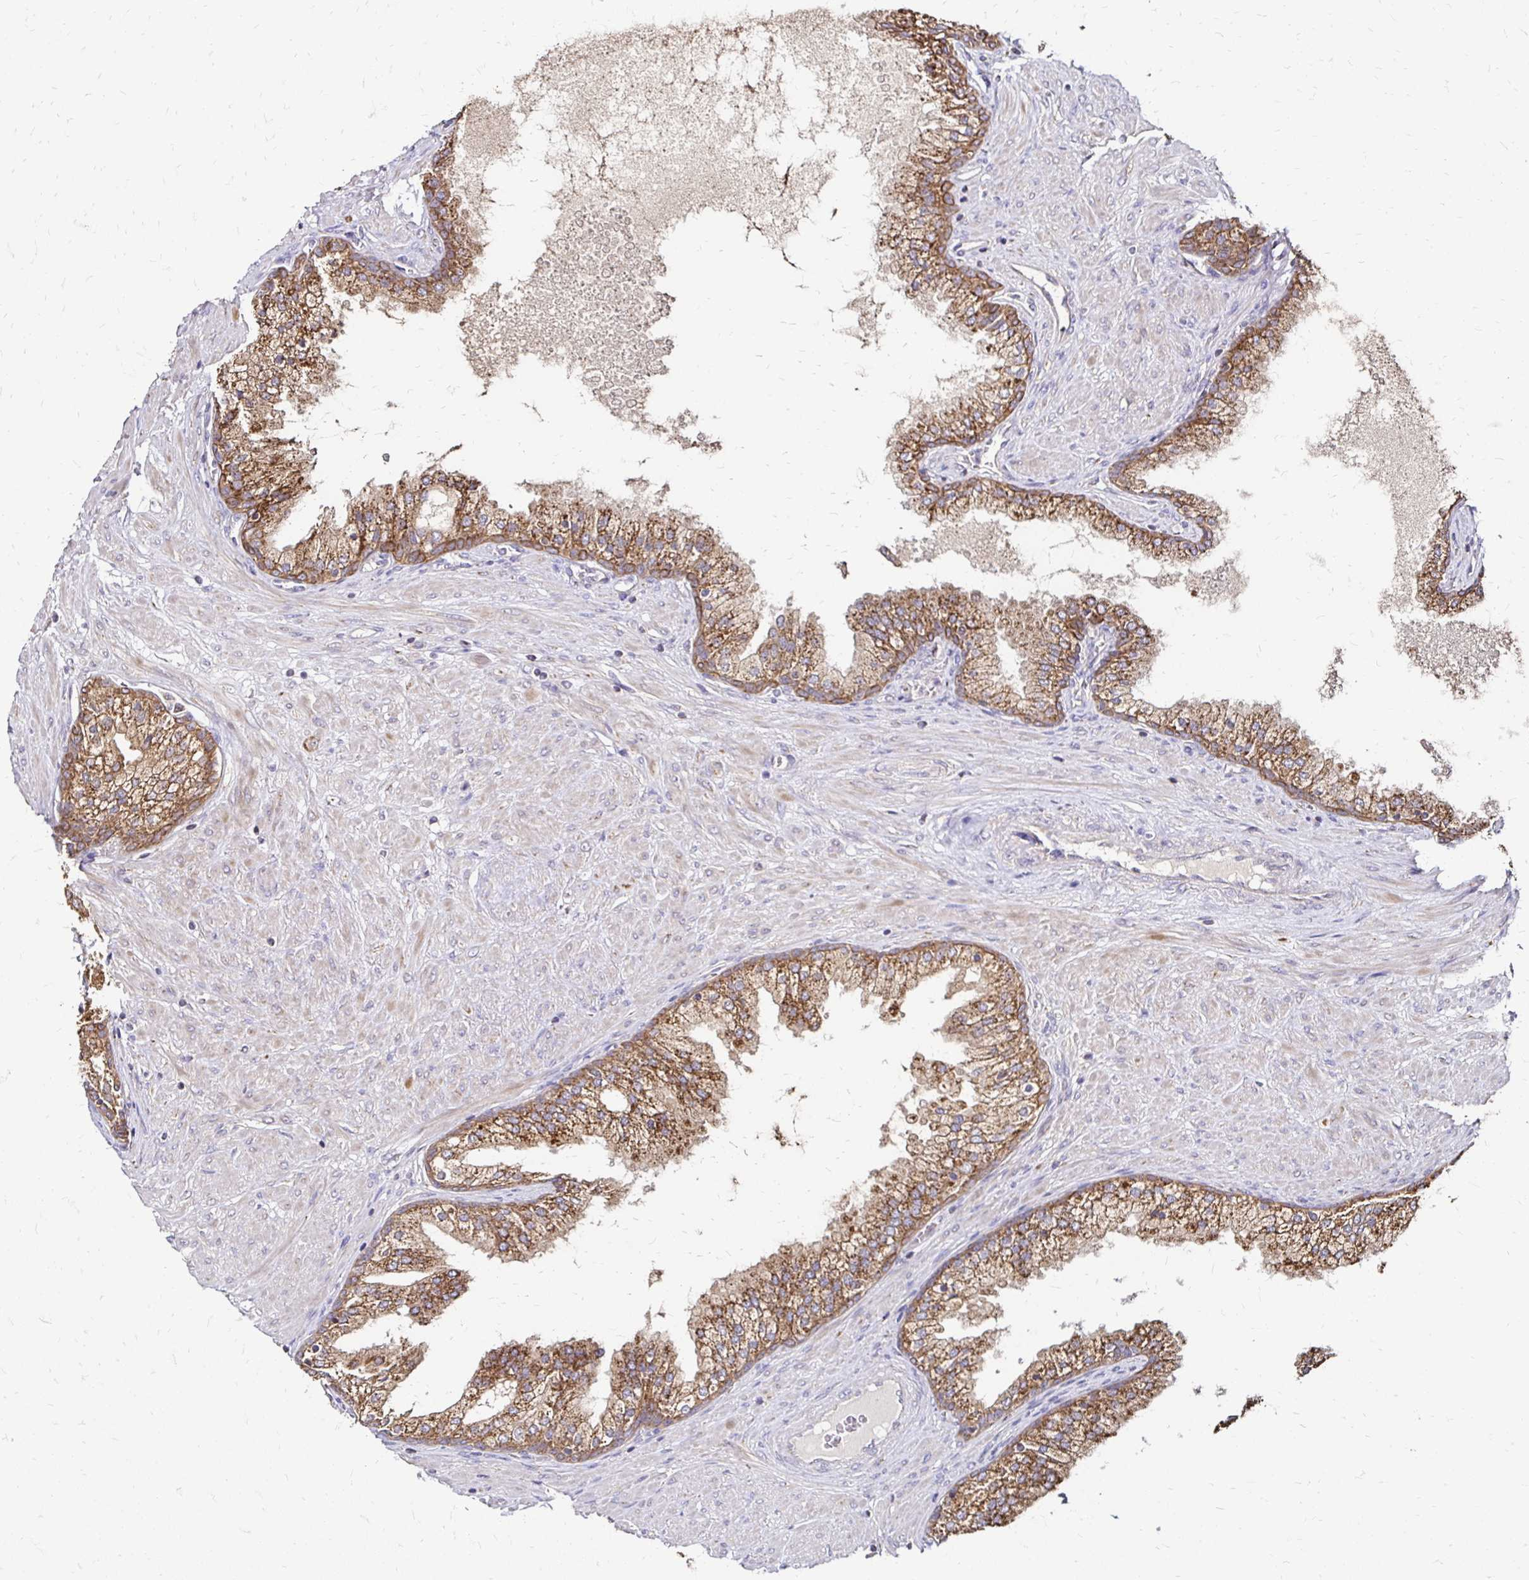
{"staining": {"intensity": "moderate", "quantity": ">75%", "location": "cytoplasmic/membranous"}, "tissue": "prostate cancer", "cell_type": "Tumor cells", "image_type": "cancer", "snomed": [{"axis": "morphology", "description": "Adenocarcinoma, High grade"}, {"axis": "topography", "description": "Prostate"}], "caption": "Approximately >75% of tumor cells in human prostate cancer demonstrate moderate cytoplasmic/membranous protein positivity as visualized by brown immunohistochemical staining.", "gene": "ZW10", "patient": {"sex": "male", "age": 67}}